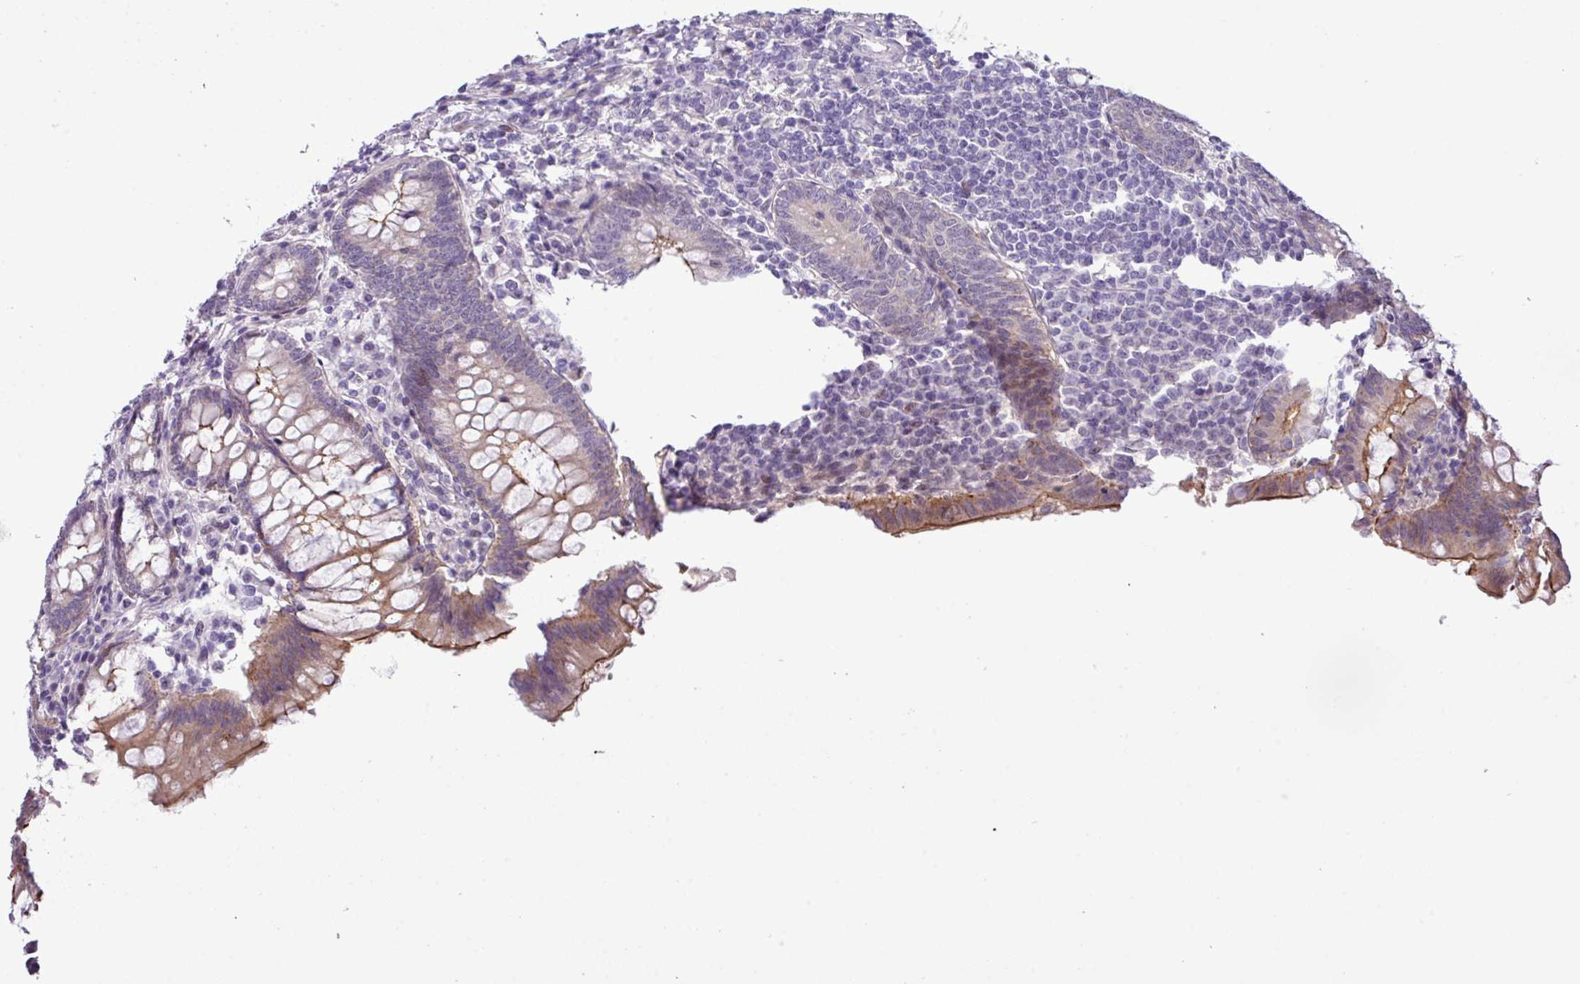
{"staining": {"intensity": "strong", "quantity": "<25%", "location": "cytoplasmic/membranous"}, "tissue": "appendix", "cell_type": "Glandular cells", "image_type": "normal", "snomed": [{"axis": "morphology", "description": "Normal tissue, NOS"}, {"axis": "topography", "description": "Appendix"}], "caption": "Benign appendix shows strong cytoplasmic/membranous staining in about <25% of glandular cells The staining is performed using DAB (3,3'-diaminobenzidine) brown chromogen to label protein expression. The nuclei are counter-stained blue using hematoxylin..", "gene": "YLPM1", "patient": {"sex": "male", "age": 83}}